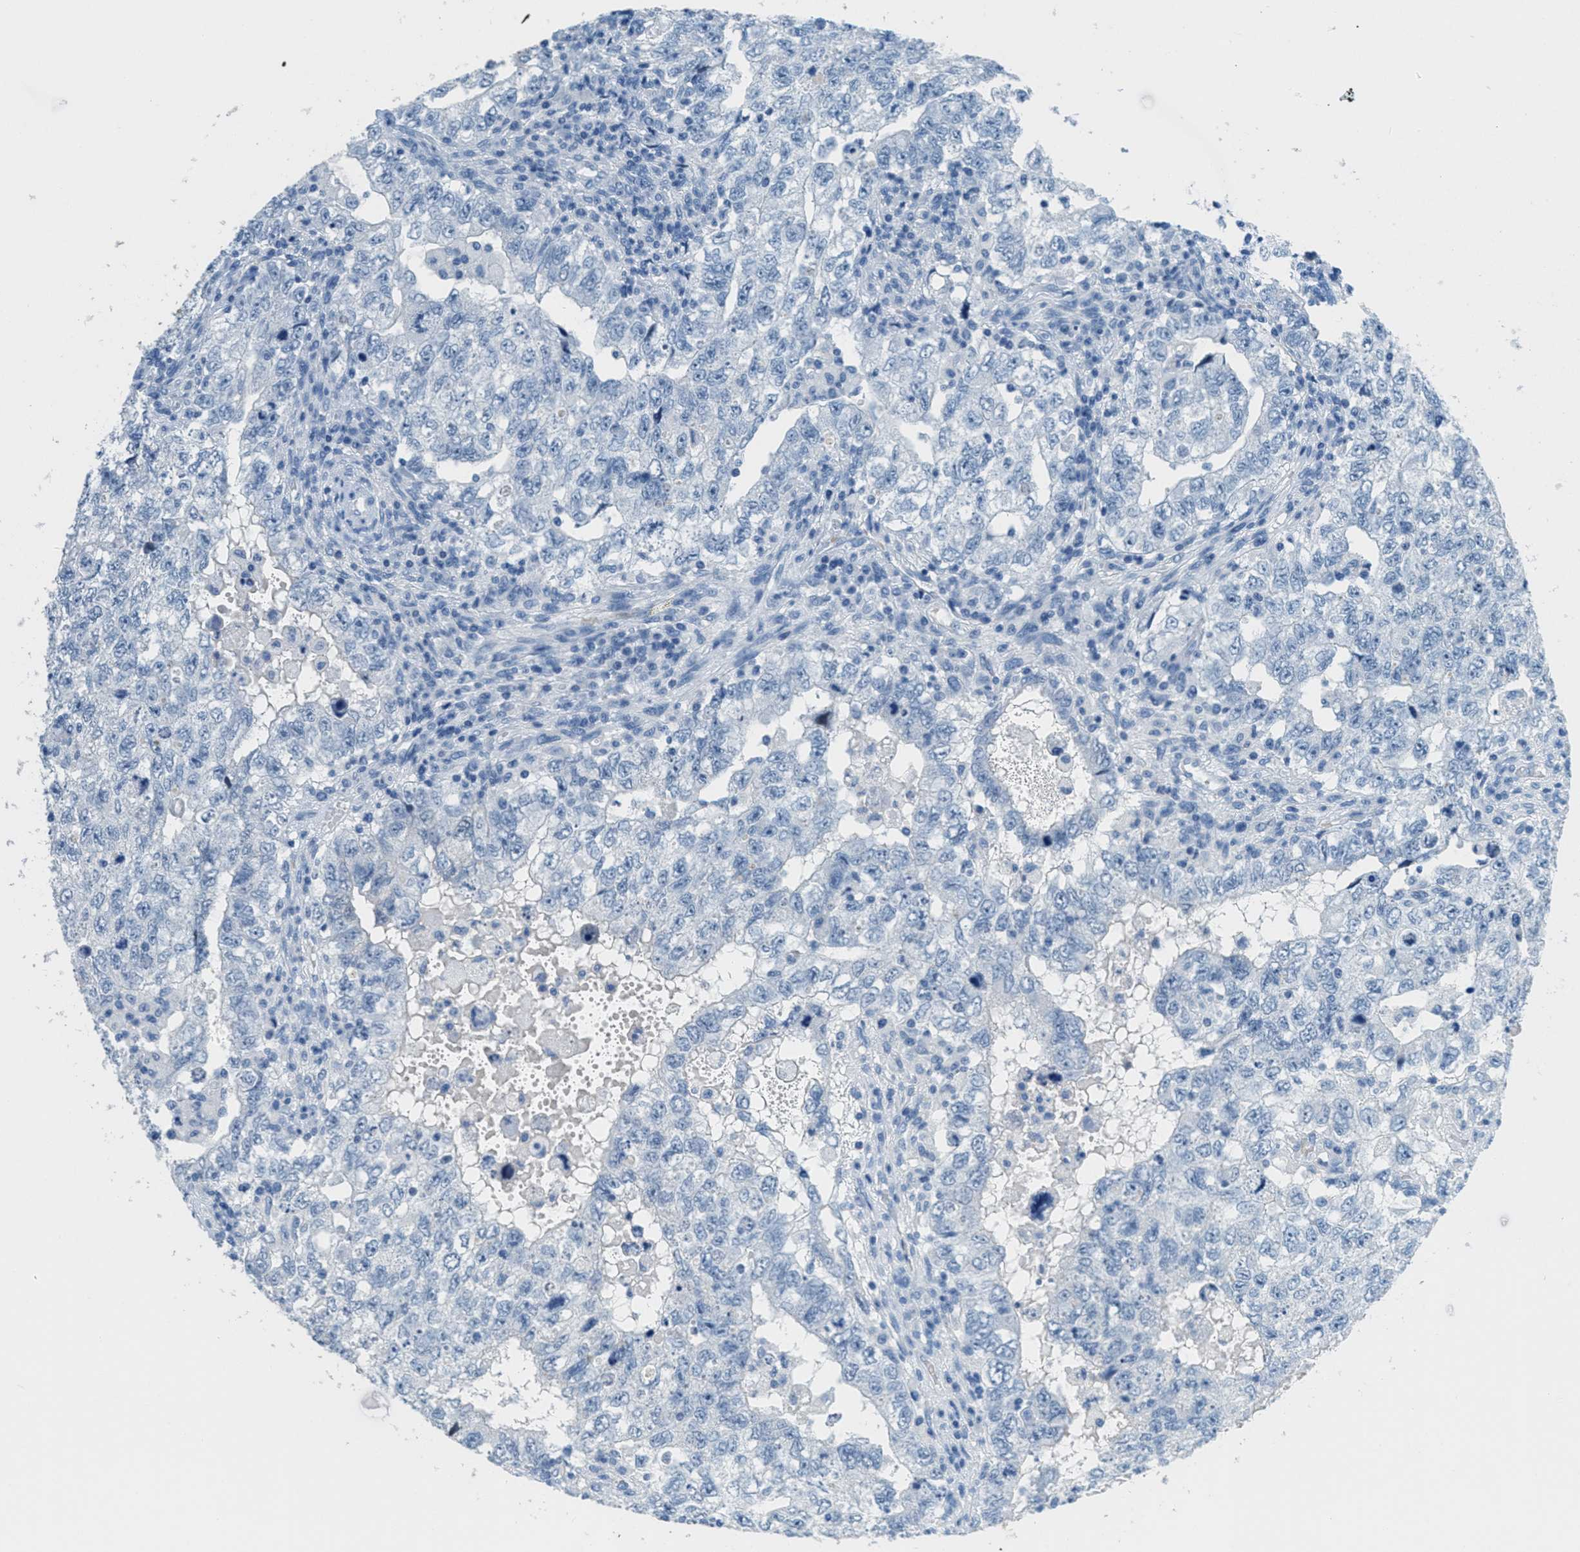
{"staining": {"intensity": "negative", "quantity": "none", "location": "none"}, "tissue": "testis cancer", "cell_type": "Tumor cells", "image_type": "cancer", "snomed": [{"axis": "morphology", "description": "Carcinoma, Embryonal, NOS"}, {"axis": "topography", "description": "Testis"}], "caption": "A micrograph of testis cancer (embryonal carcinoma) stained for a protein shows no brown staining in tumor cells.", "gene": "MGARP", "patient": {"sex": "male", "age": 36}}